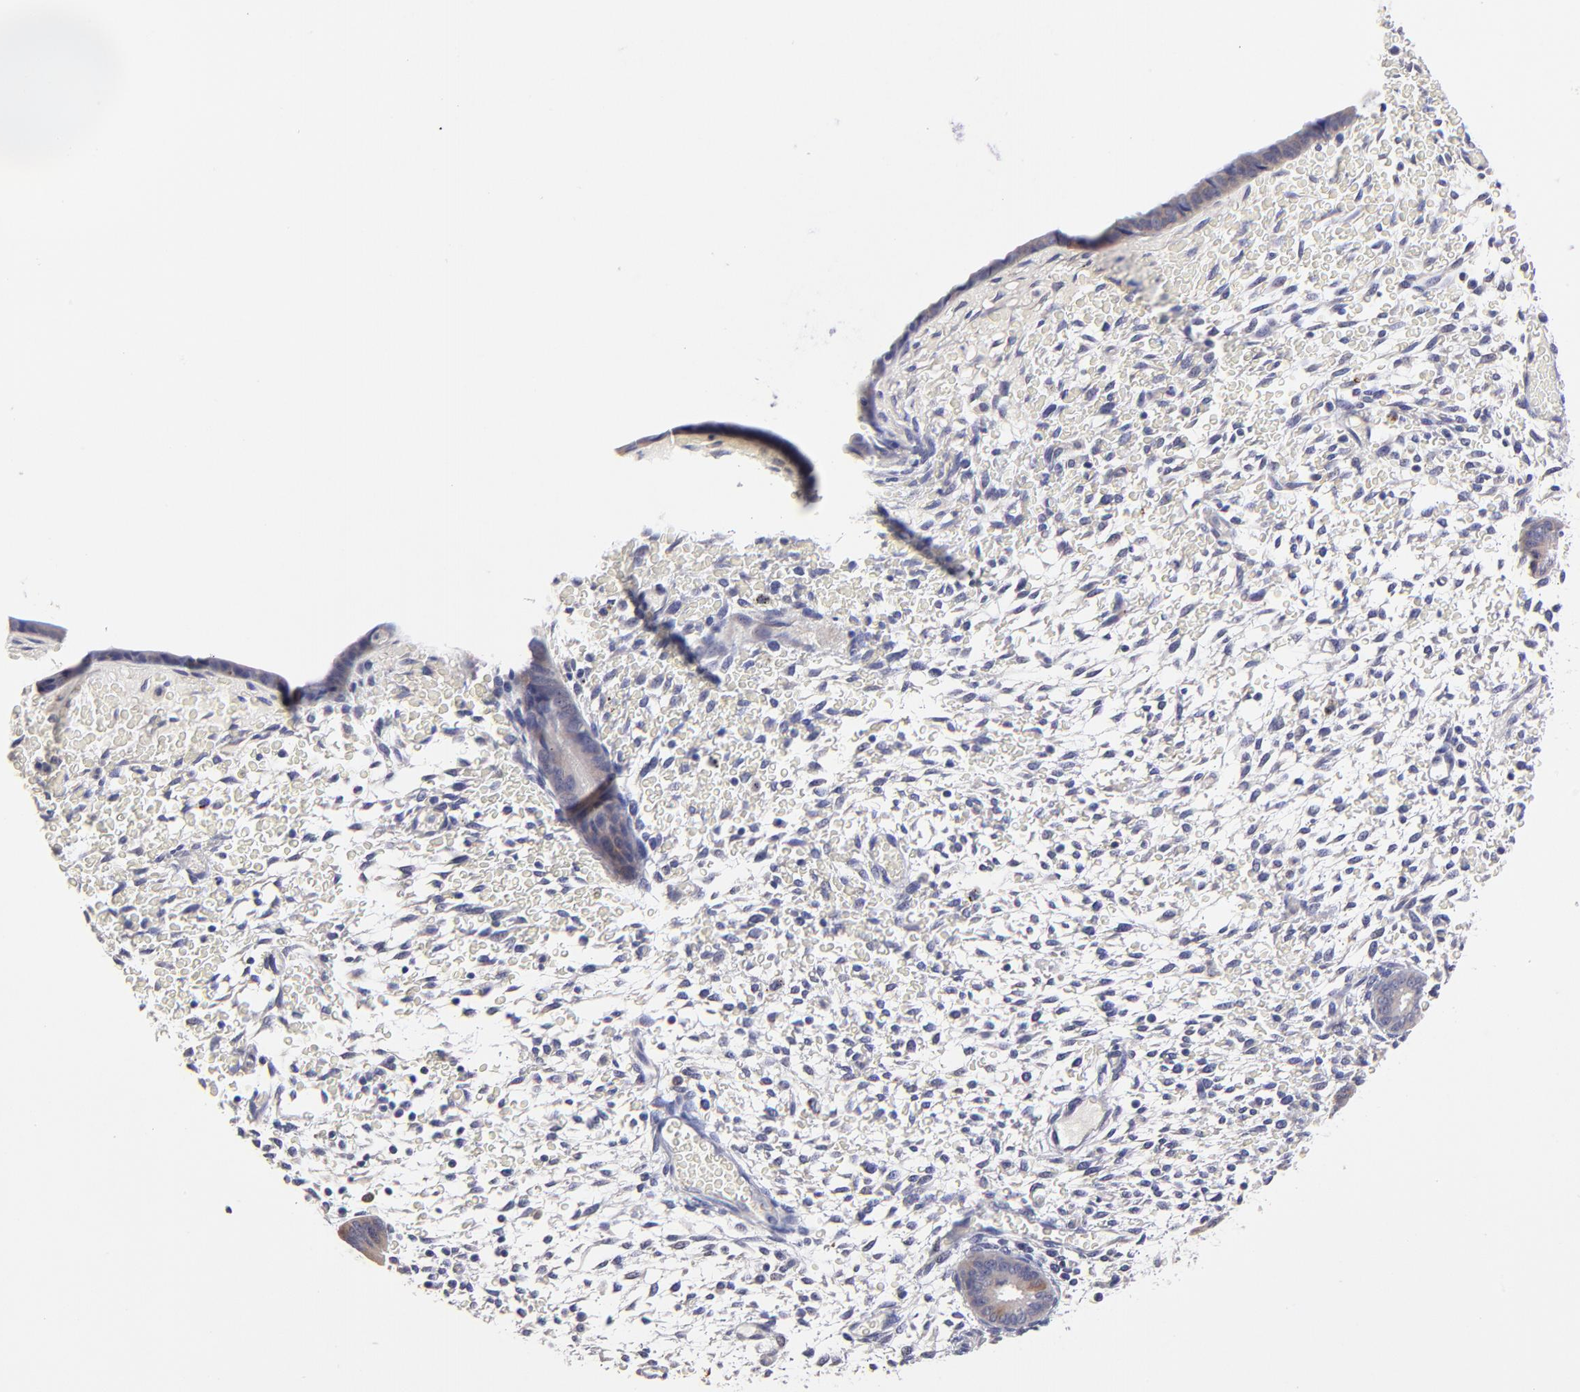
{"staining": {"intensity": "negative", "quantity": "none", "location": "none"}, "tissue": "endometrium", "cell_type": "Cells in endometrial stroma", "image_type": "normal", "snomed": [{"axis": "morphology", "description": "Normal tissue, NOS"}, {"axis": "topography", "description": "Endometrium"}], "caption": "DAB (3,3'-diaminobenzidine) immunohistochemical staining of benign endometrium reveals no significant expression in cells in endometrial stroma. The staining was performed using DAB to visualize the protein expression in brown, while the nuclei were stained in blue with hematoxylin (Magnification: 20x).", "gene": "BTG2", "patient": {"sex": "female", "age": 42}}